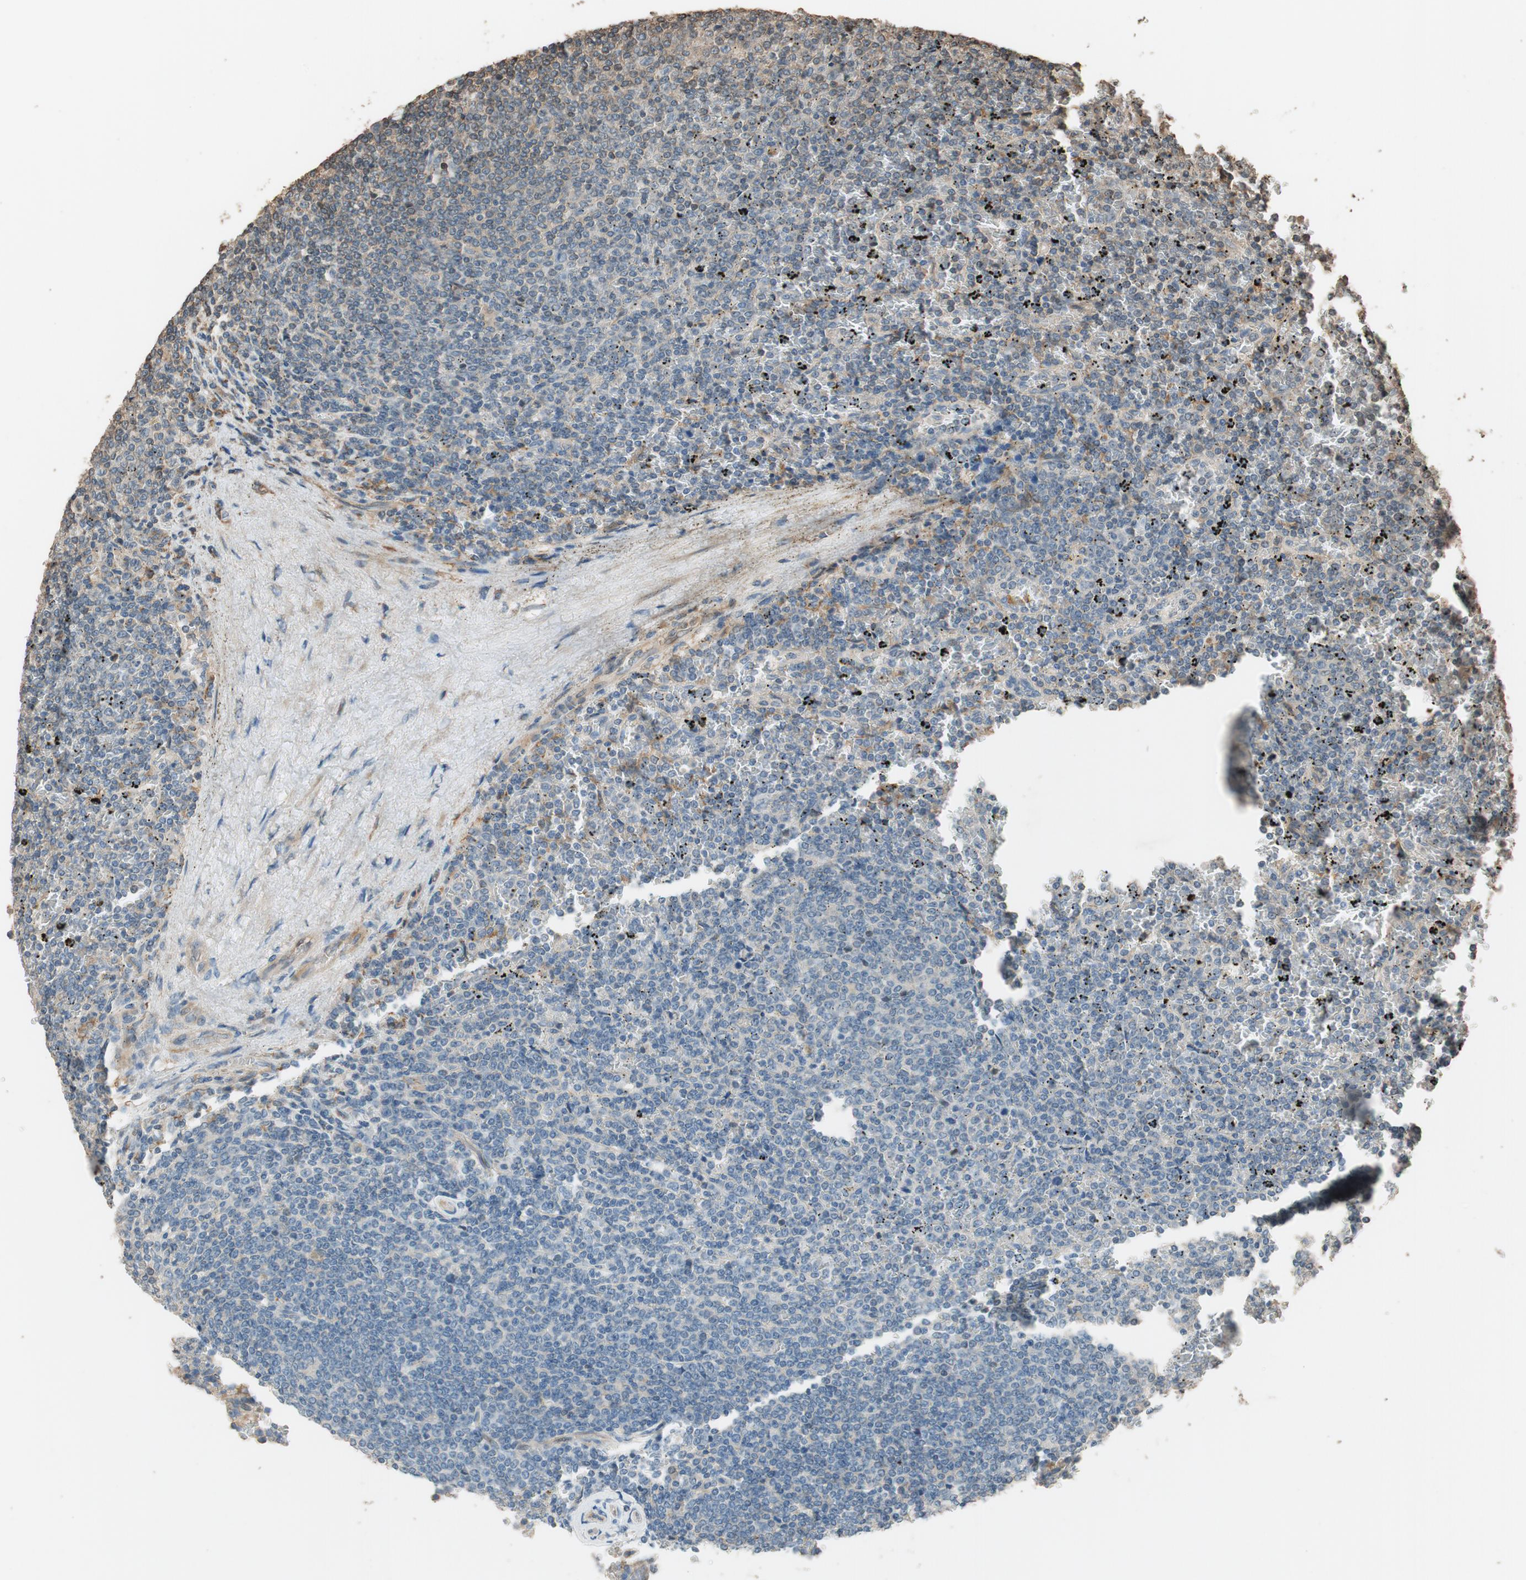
{"staining": {"intensity": "negative", "quantity": "none", "location": "none"}, "tissue": "lymphoma", "cell_type": "Tumor cells", "image_type": "cancer", "snomed": [{"axis": "morphology", "description": "Malignant lymphoma, non-Hodgkin's type, Low grade"}, {"axis": "topography", "description": "Spleen"}], "caption": "Lymphoma was stained to show a protein in brown. There is no significant expression in tumor cells.", "gene": "MST1R", "patient": {"sex": "female", "age": 77}}